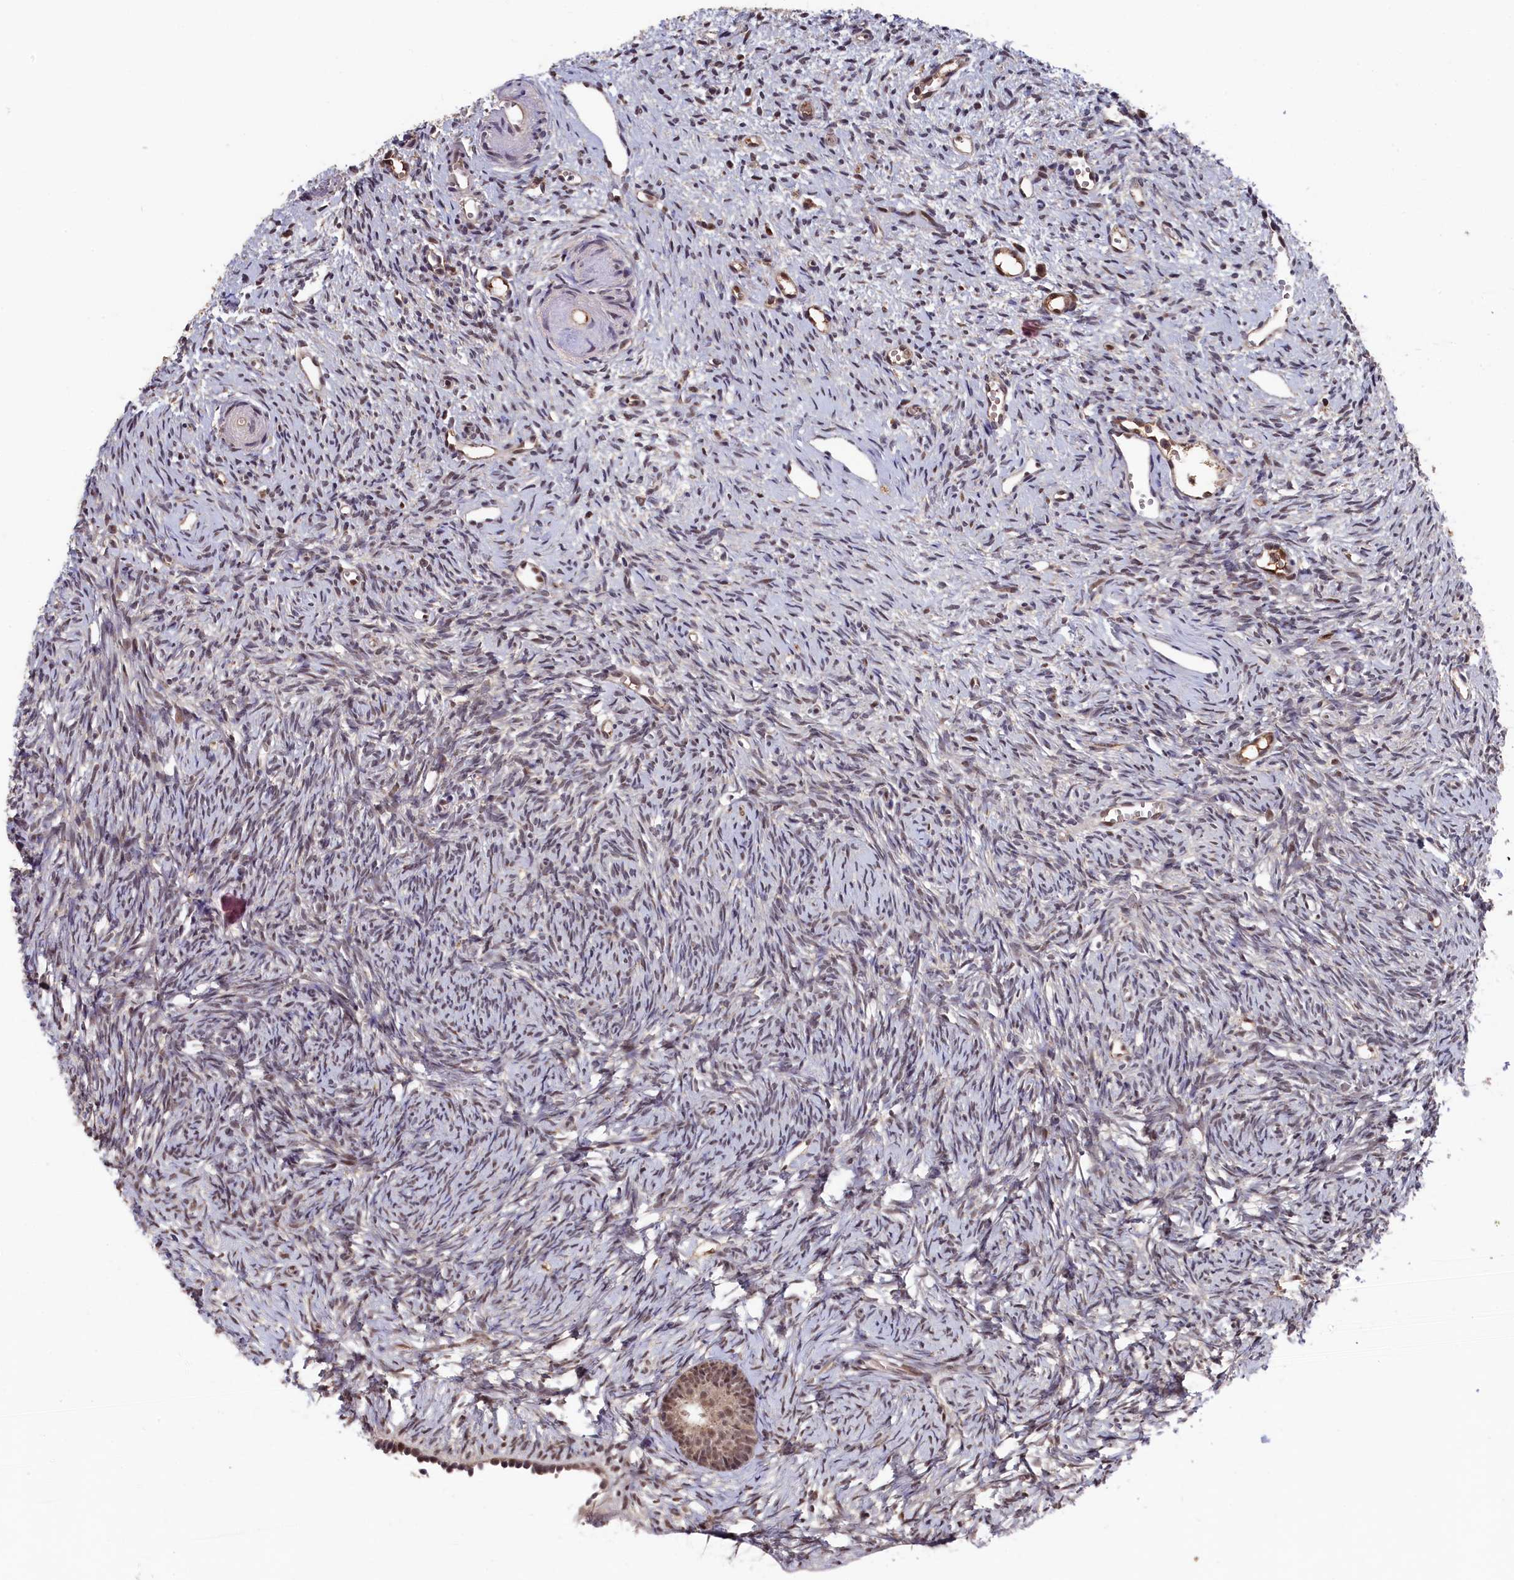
{"staining": {"intensity": "moderate", "quantity": ">75%", "location": "cytoplasmic/membranous"}, "tissue": "ovary", "cell_type": "Follicle cells", "image_type": "normal", "snomed": [{"axis": "morphology", "description": "Normal tissue, NOS"}, {"axis": "topography", "description": "Ovary"}], "caption": "Immunohistochemical staining of normal human ovary exhibits medium levels of moderate cytoplasmic/membranous expression in about >75% of follicle cells. Using DAB (brown) and hematoxylin (blue) stains, captured at high magnification using brightfield microscopy.", "gene": "CLPX", "patient": {"sex": "female", "age": 51}}